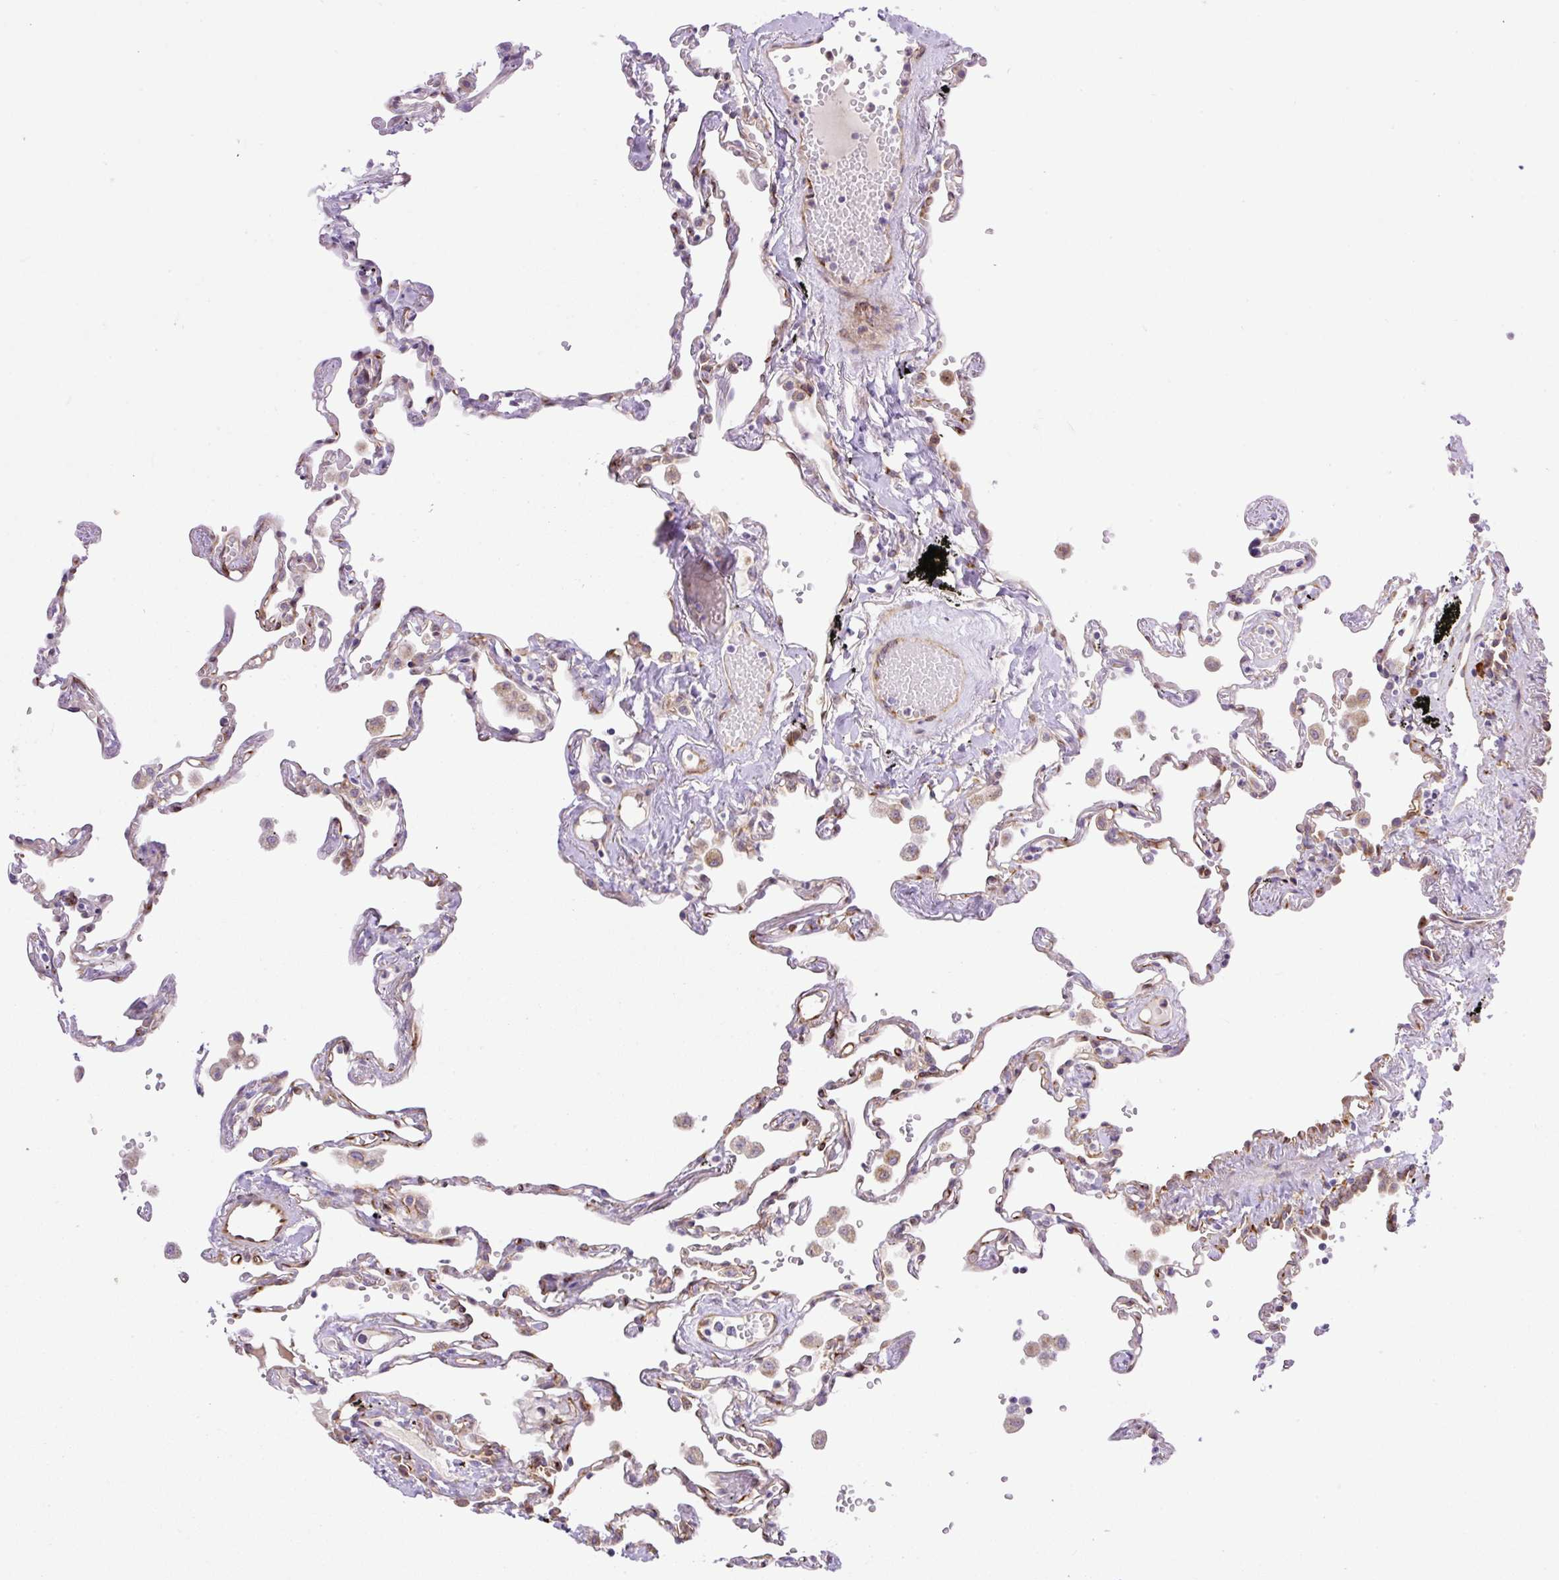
{"staining": {"intensity": "weak", "quantity": "25%-75%", "location": "cytoplasmic/membranous"}, "tissue": "lung", "cell_type": "Alveolar cells", "image_type": "normal", "snomed": [{"axis": "morphology", "description": "Normal tissue, NOS"}, {"axis": "topography", "description": "Lung"}], "caption": "Immunohistochemical staining of benign lung reveals weak cytoplasmic/membranous protein positivity in about 25%-75% of alveolar cells.", "gene": "RAB30", "patient": {"sex": "female", "age": 67}}